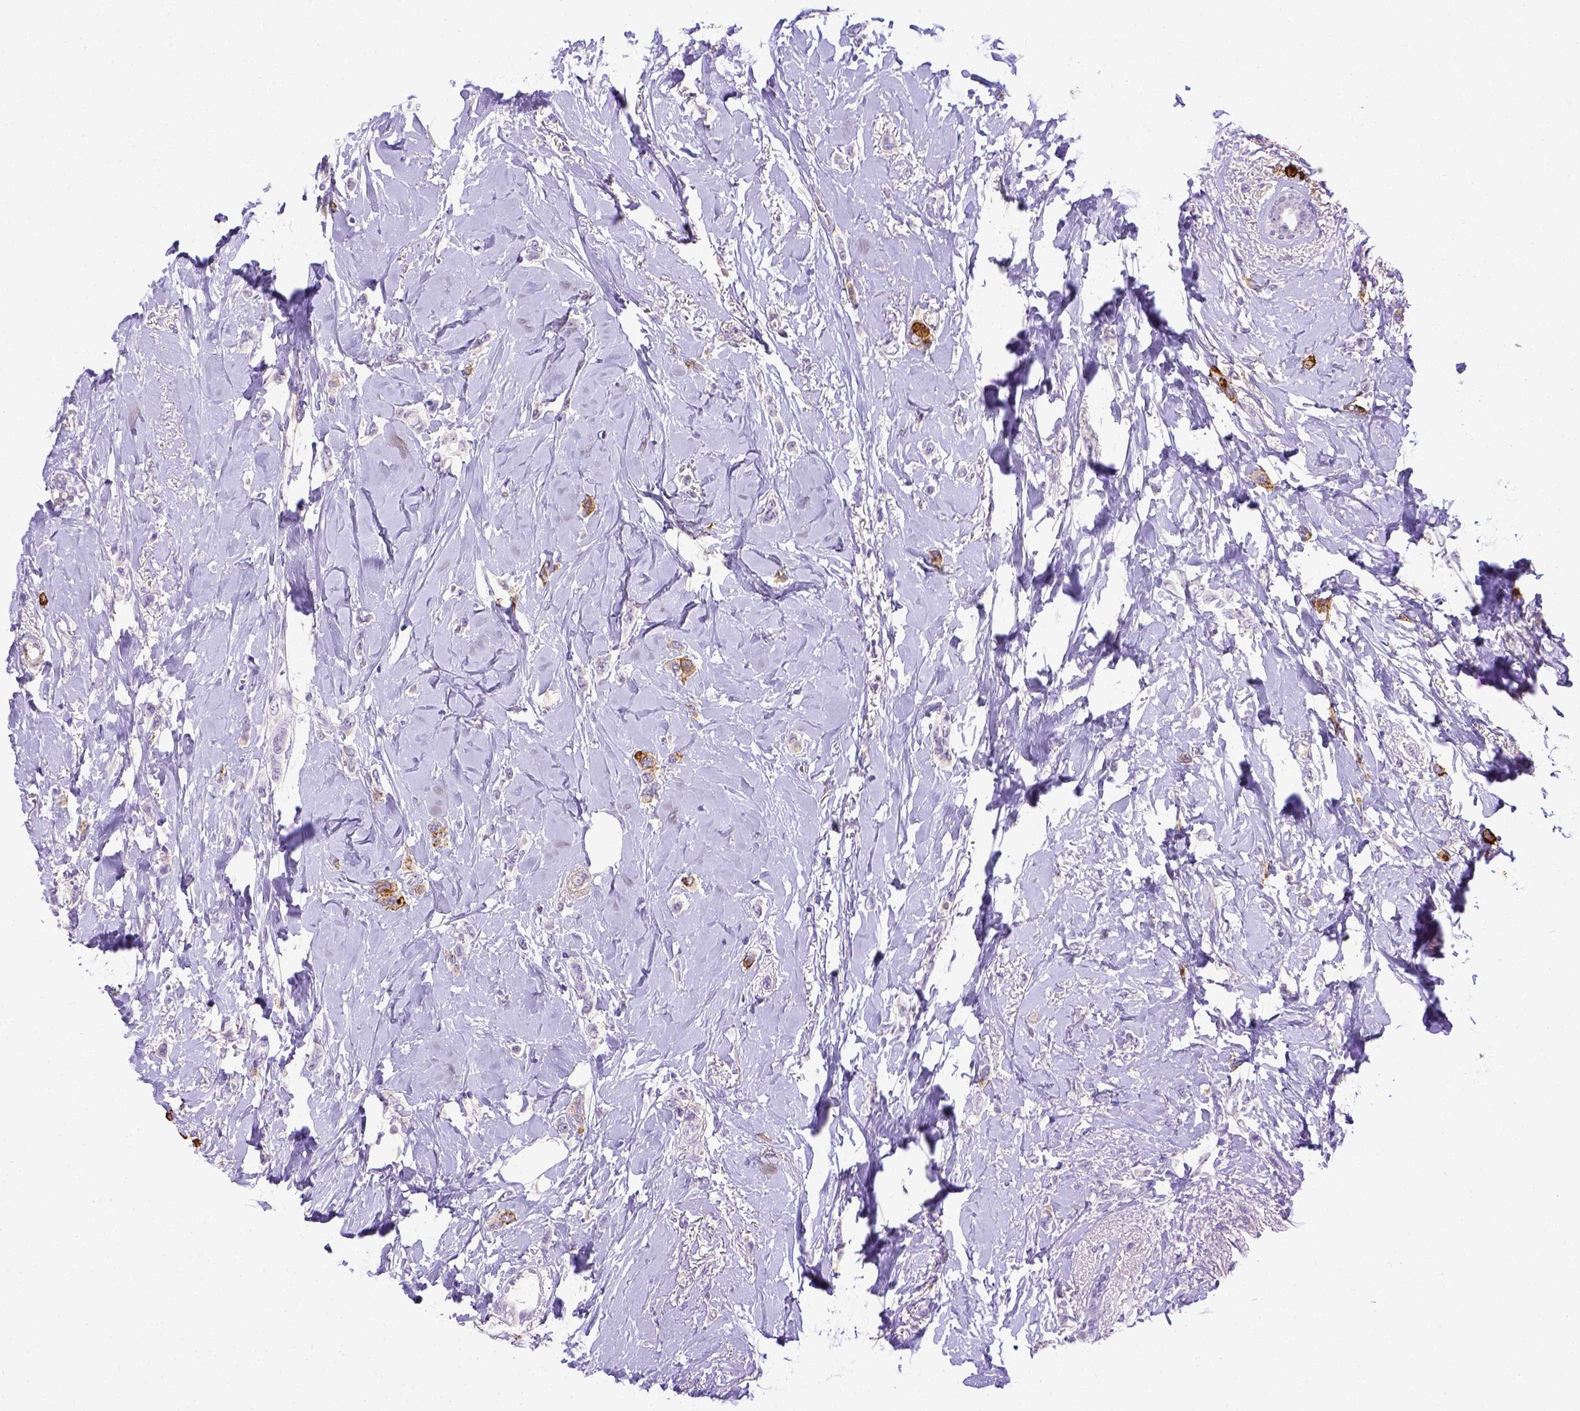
{"staining": {"intensity": "negative", "quantity": "none", "location": "none"}, "tissue": "breast cancer", "cell_type": "Tumor cells", "image_type": "cancer", "snomed": [{"axis": "morphology", "description": "Lobular carcinoma"}, {"axis": "topography", "description": "Breast"}], "caption": "IHC micrograph of breast cancer stained for a protein (brown), which shows no staining in tumor cells.", "gene": "B3GAT1", "patient": {"sex": "female", "age": 66}}